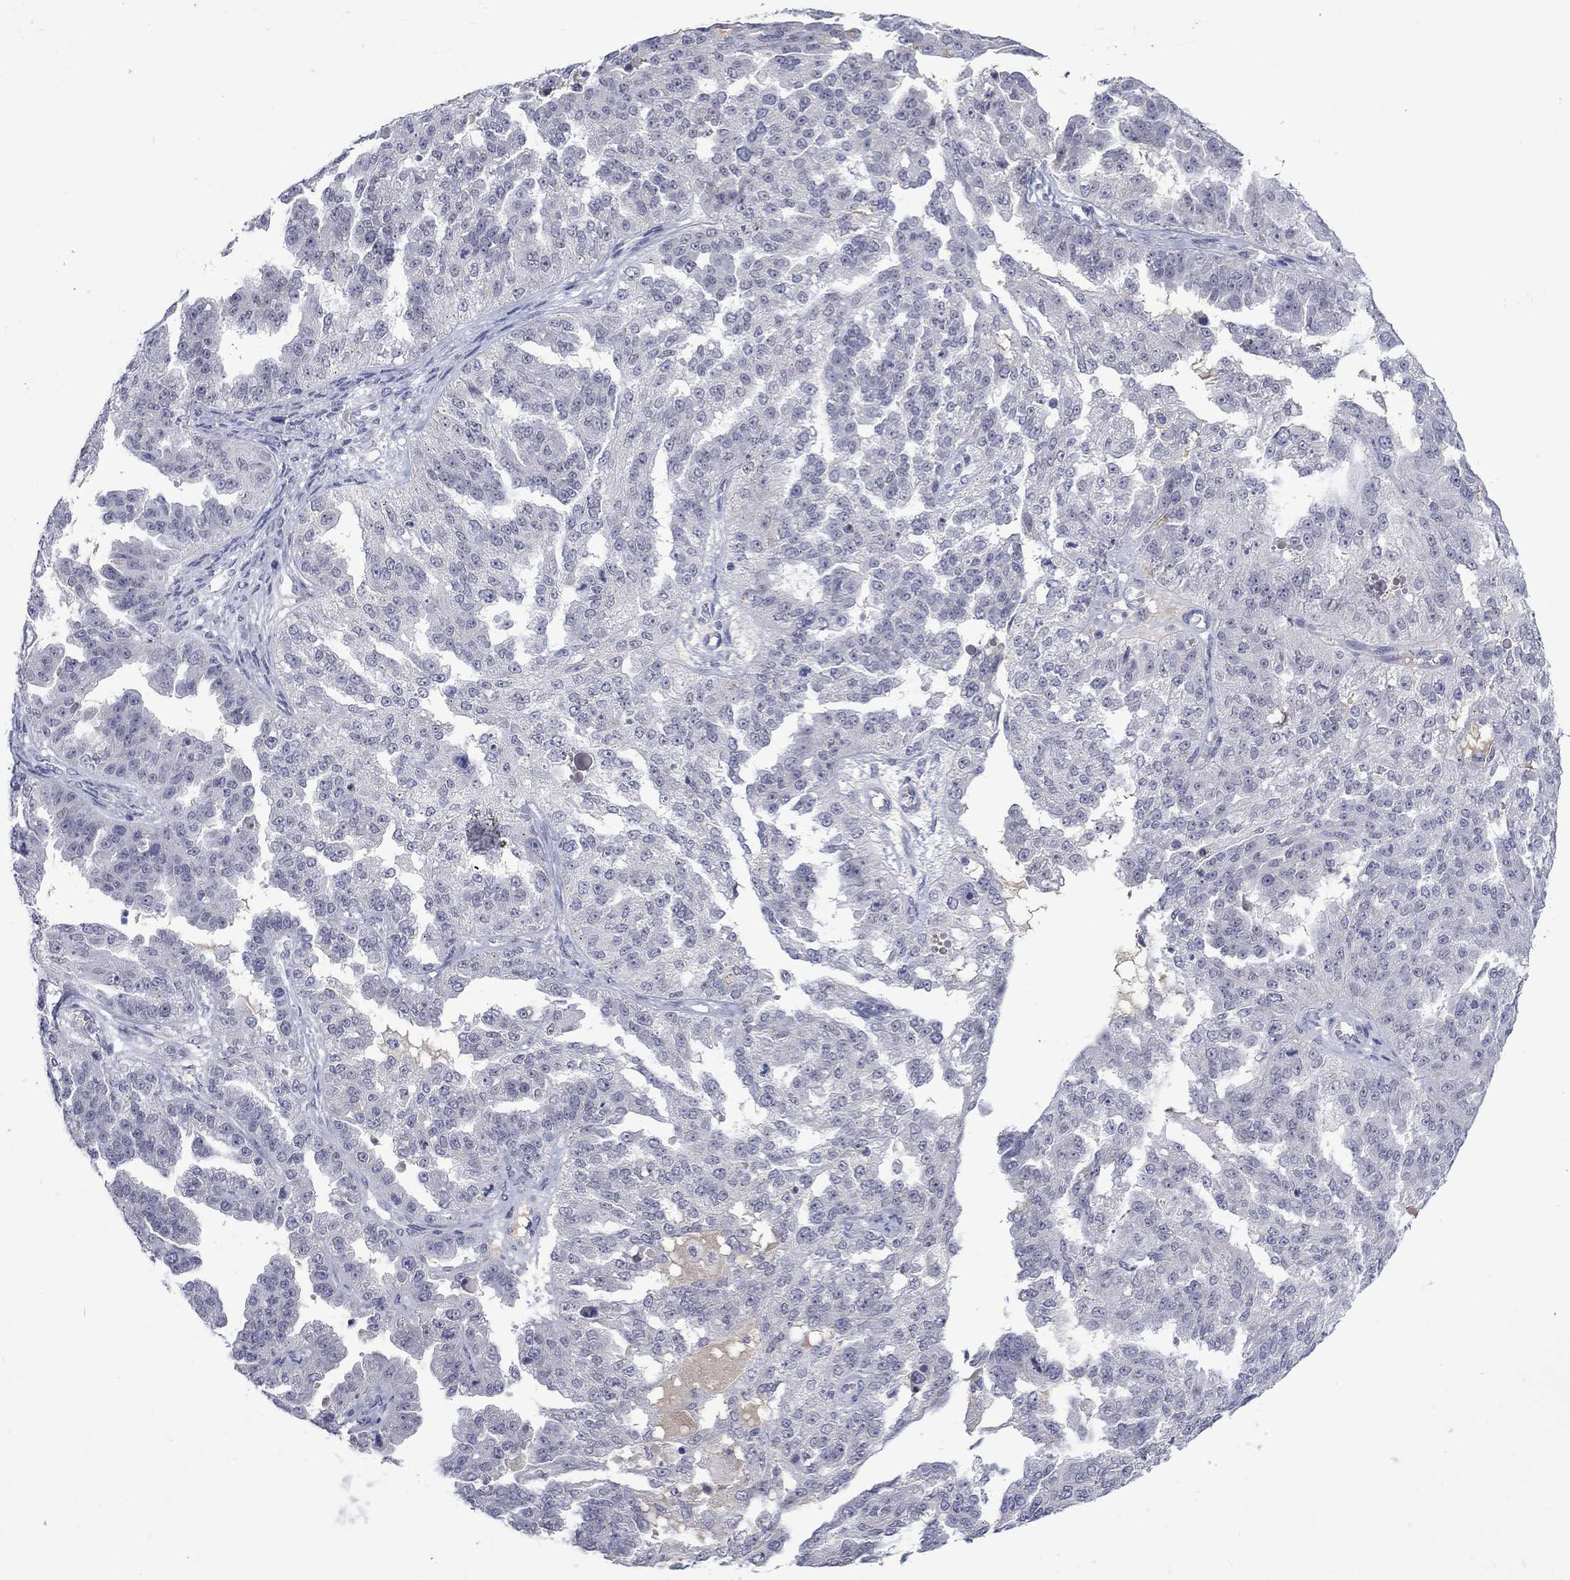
{"staining": {"intensity": "negative", "quantity": "none", "location": "none"}, "tissue": "ovarian cancer", "cell_type": "Tumor cells", "image_type": "cancer", "snomed": [{"axis": "morphology", "description": "Cystadenocarcinoma, serous, NOS"}, {"axis": "topography", "description": "Ovary"}], "caption": "Immunohistochemistry micrograph of neoplastic tissue: ovarian cancer stained with DAB (3,3'-diaminobenzidine) exhibits no significant protein positivity in tumor cells. The staining was performed using DAB (3,3'-diaminobenzidine) to visualize the protein expression in brown, while the nuclei were stained in blue with hematoxylin (Magnification: 20x).", "gene": "NSMF", "patient": {"sex": "female", "age": 58}}